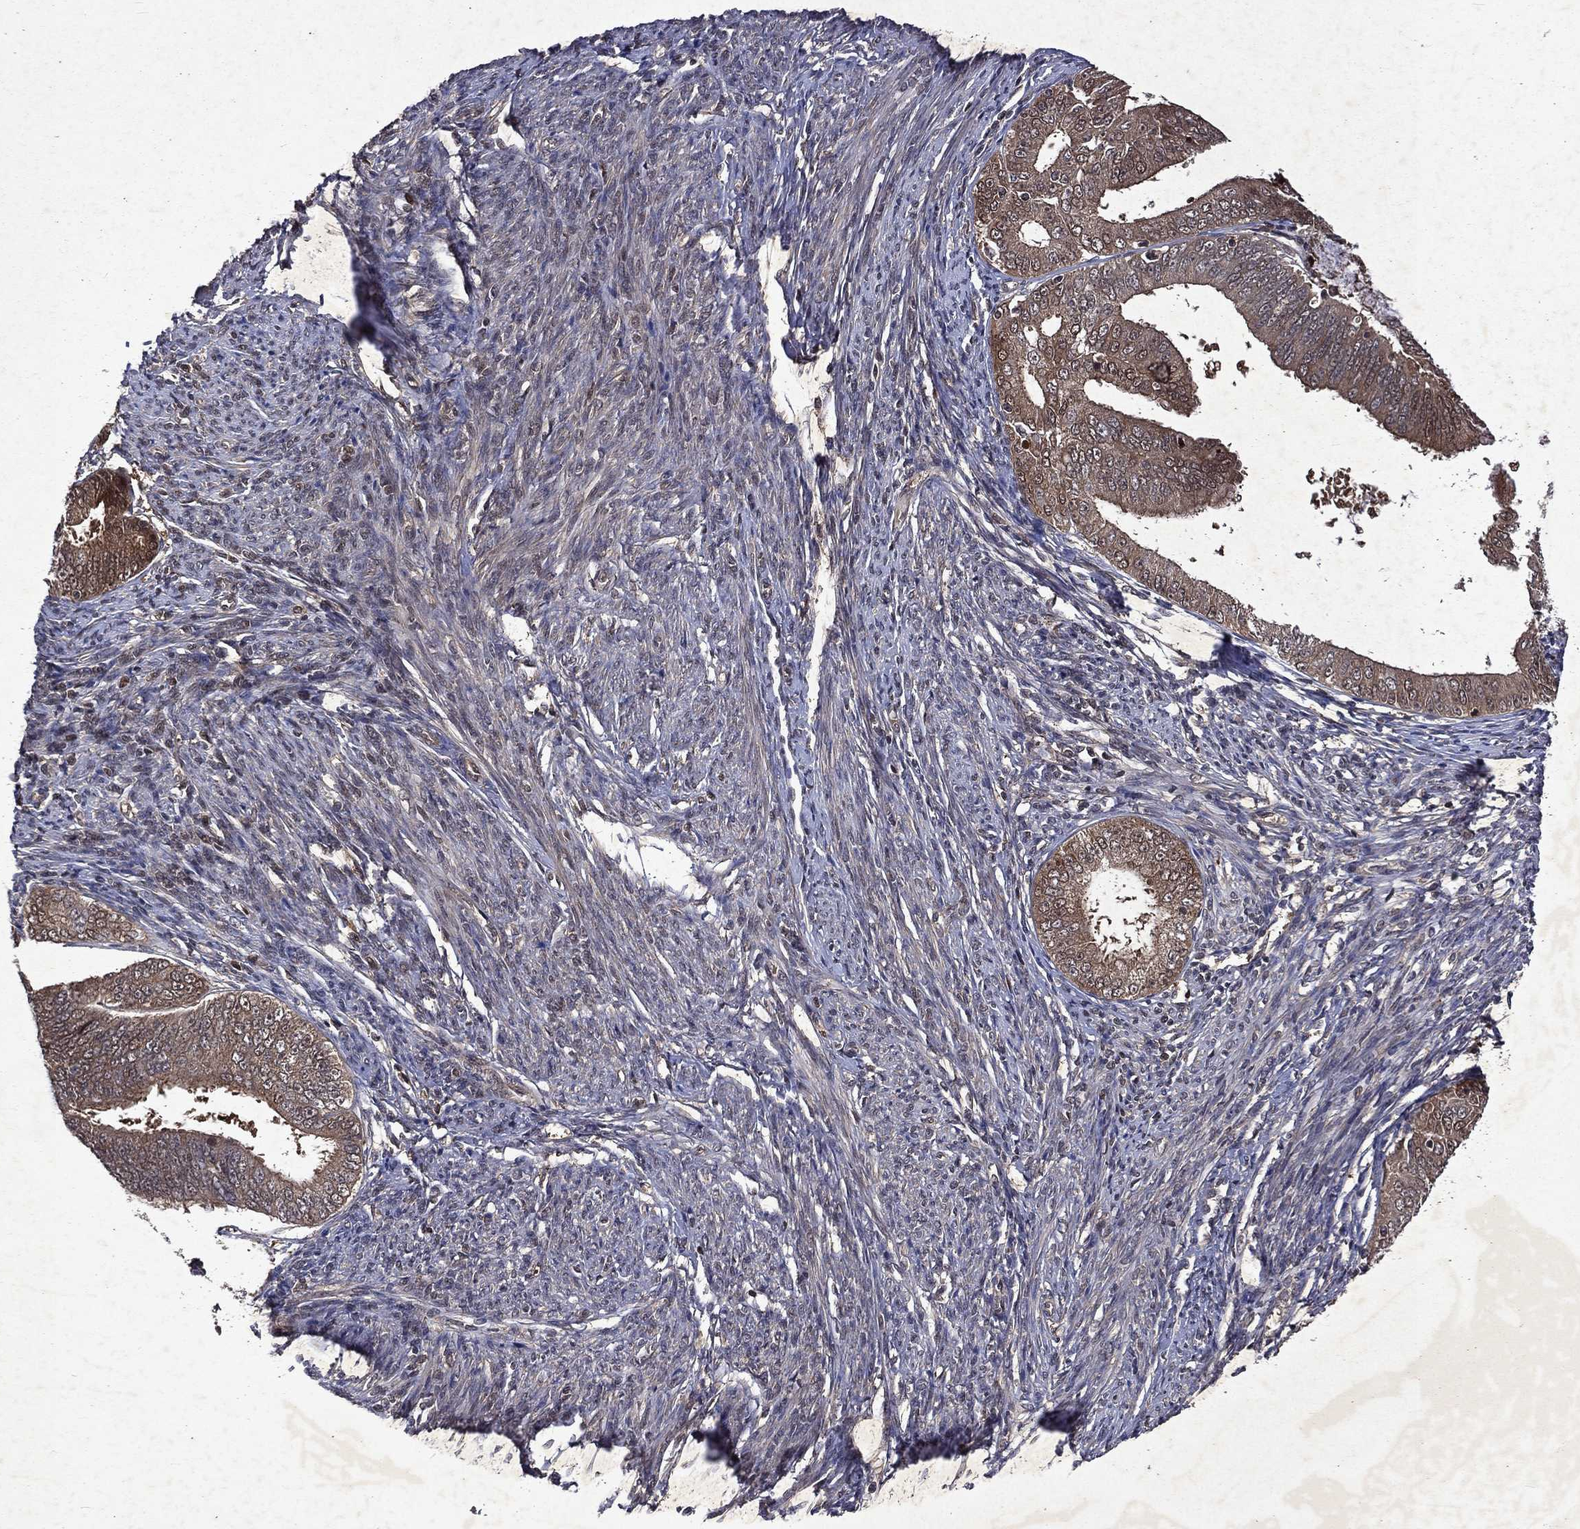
{"staining": {"intensity": "weak", "quantity": ">75%", "location": "cytoplasmic/membranous"}, "tissue": "endometrial cancer", "cell_type": "Tumor cells", "image_type": "cancer", "snomed": [{"axis": "morphology", "description": "Adenocarcinoma, NOS"}, {"axis": "topography", "description": "Endometrium"}], "caption": "Endometrial adenocarcinoma stained with DAB (3,3'-diaminobenzidine) IHC reveals low levels of weak cytoplasmic/membranous expression in approximately >75% of tumor cells. (brown staining indicates protein expression, while blue staining denotes nuclei).", "gene": "MTAP", "patient": {"sex": "female", "age": 63}}